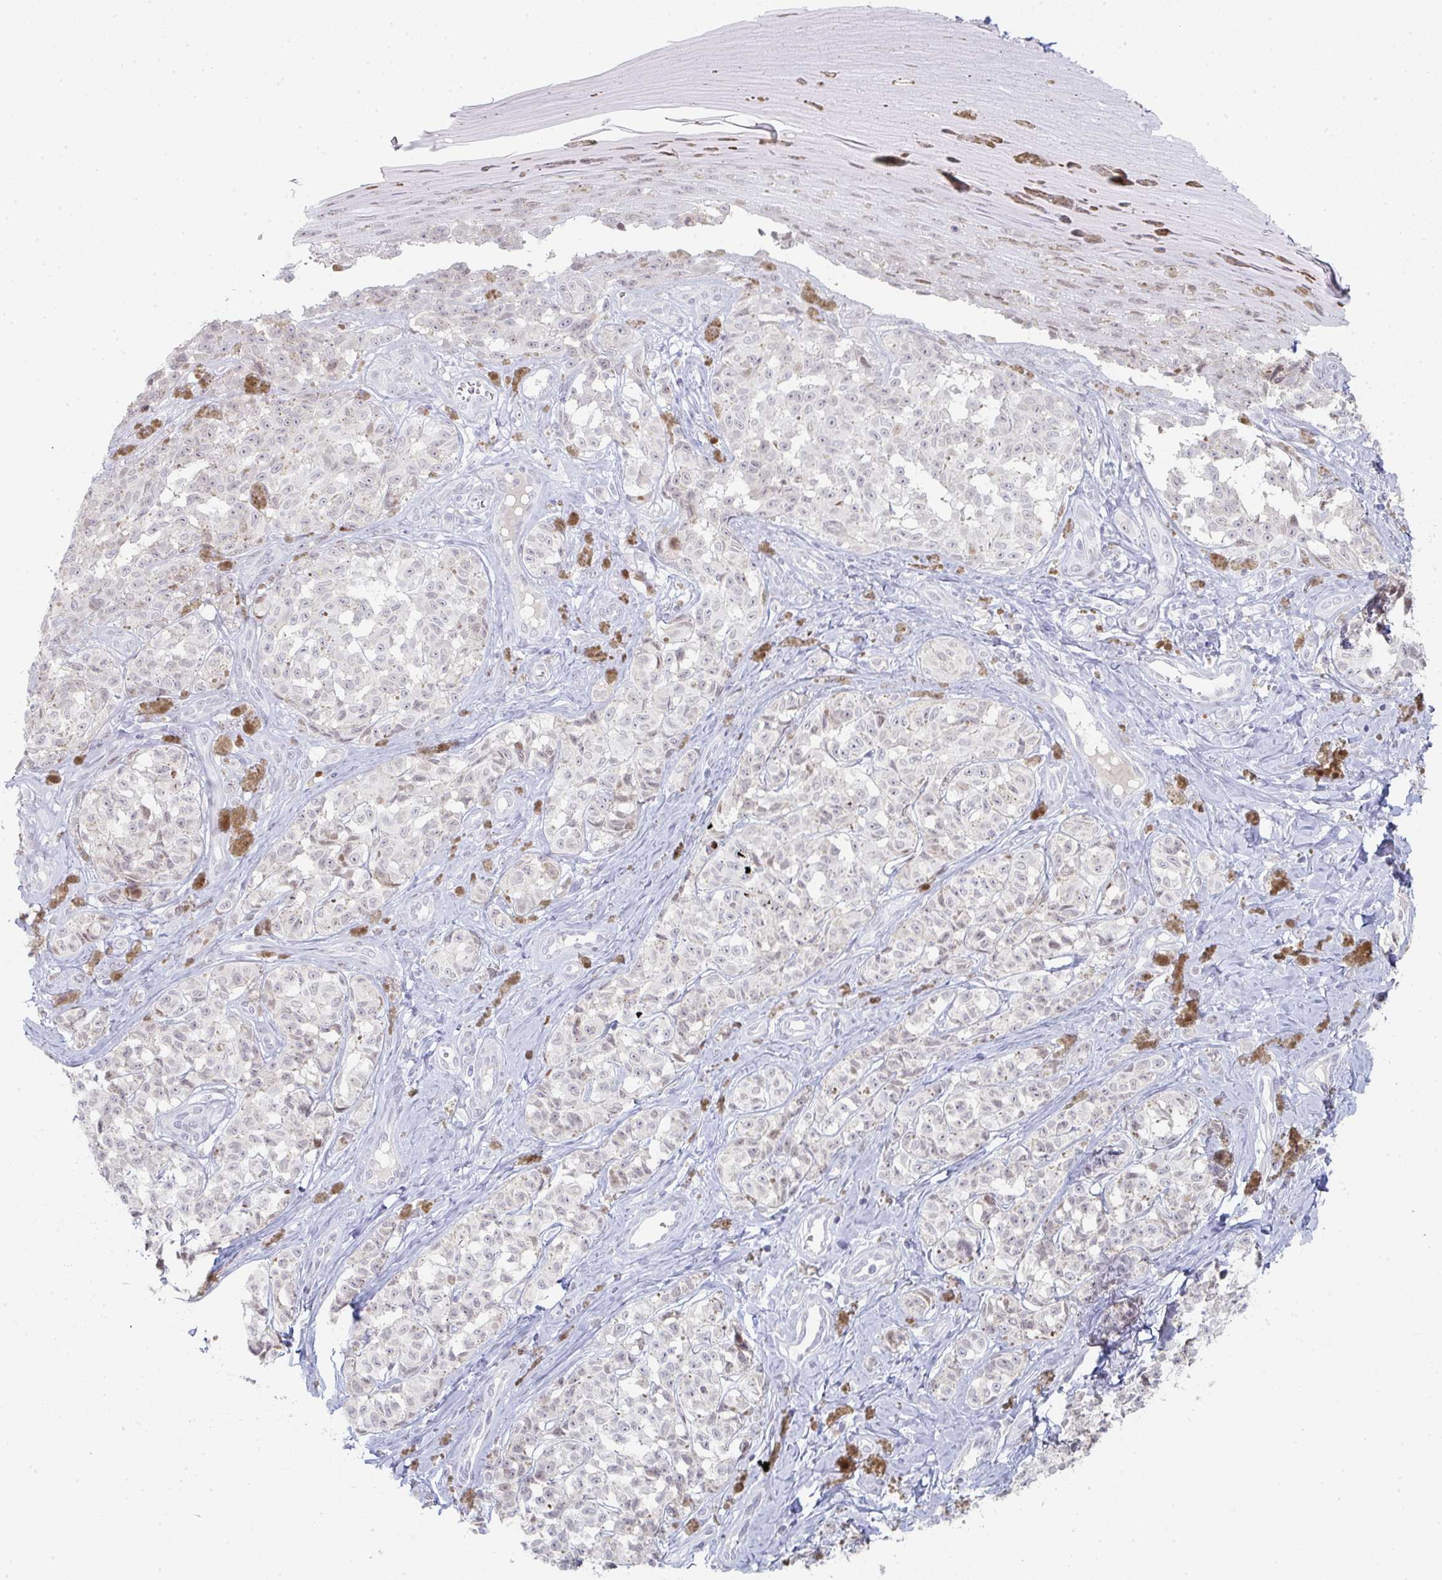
{"staining": {"intensity": "negative", "quantity": "none", "location": "none"}, "tissue": "melanoma", "cell_type": "Tumor cells", "image_type": "cancer", "snomed": [{"axis": "morphology", "description": "Malignant melanoma, NOS"}, {"axis": "topography", "description": "Skin"}], "caption": "There is no significant staining in tumor cells of malignant melanoma.", "gene": "LIN54", "patient": {"sex": "female", "age": 65}}